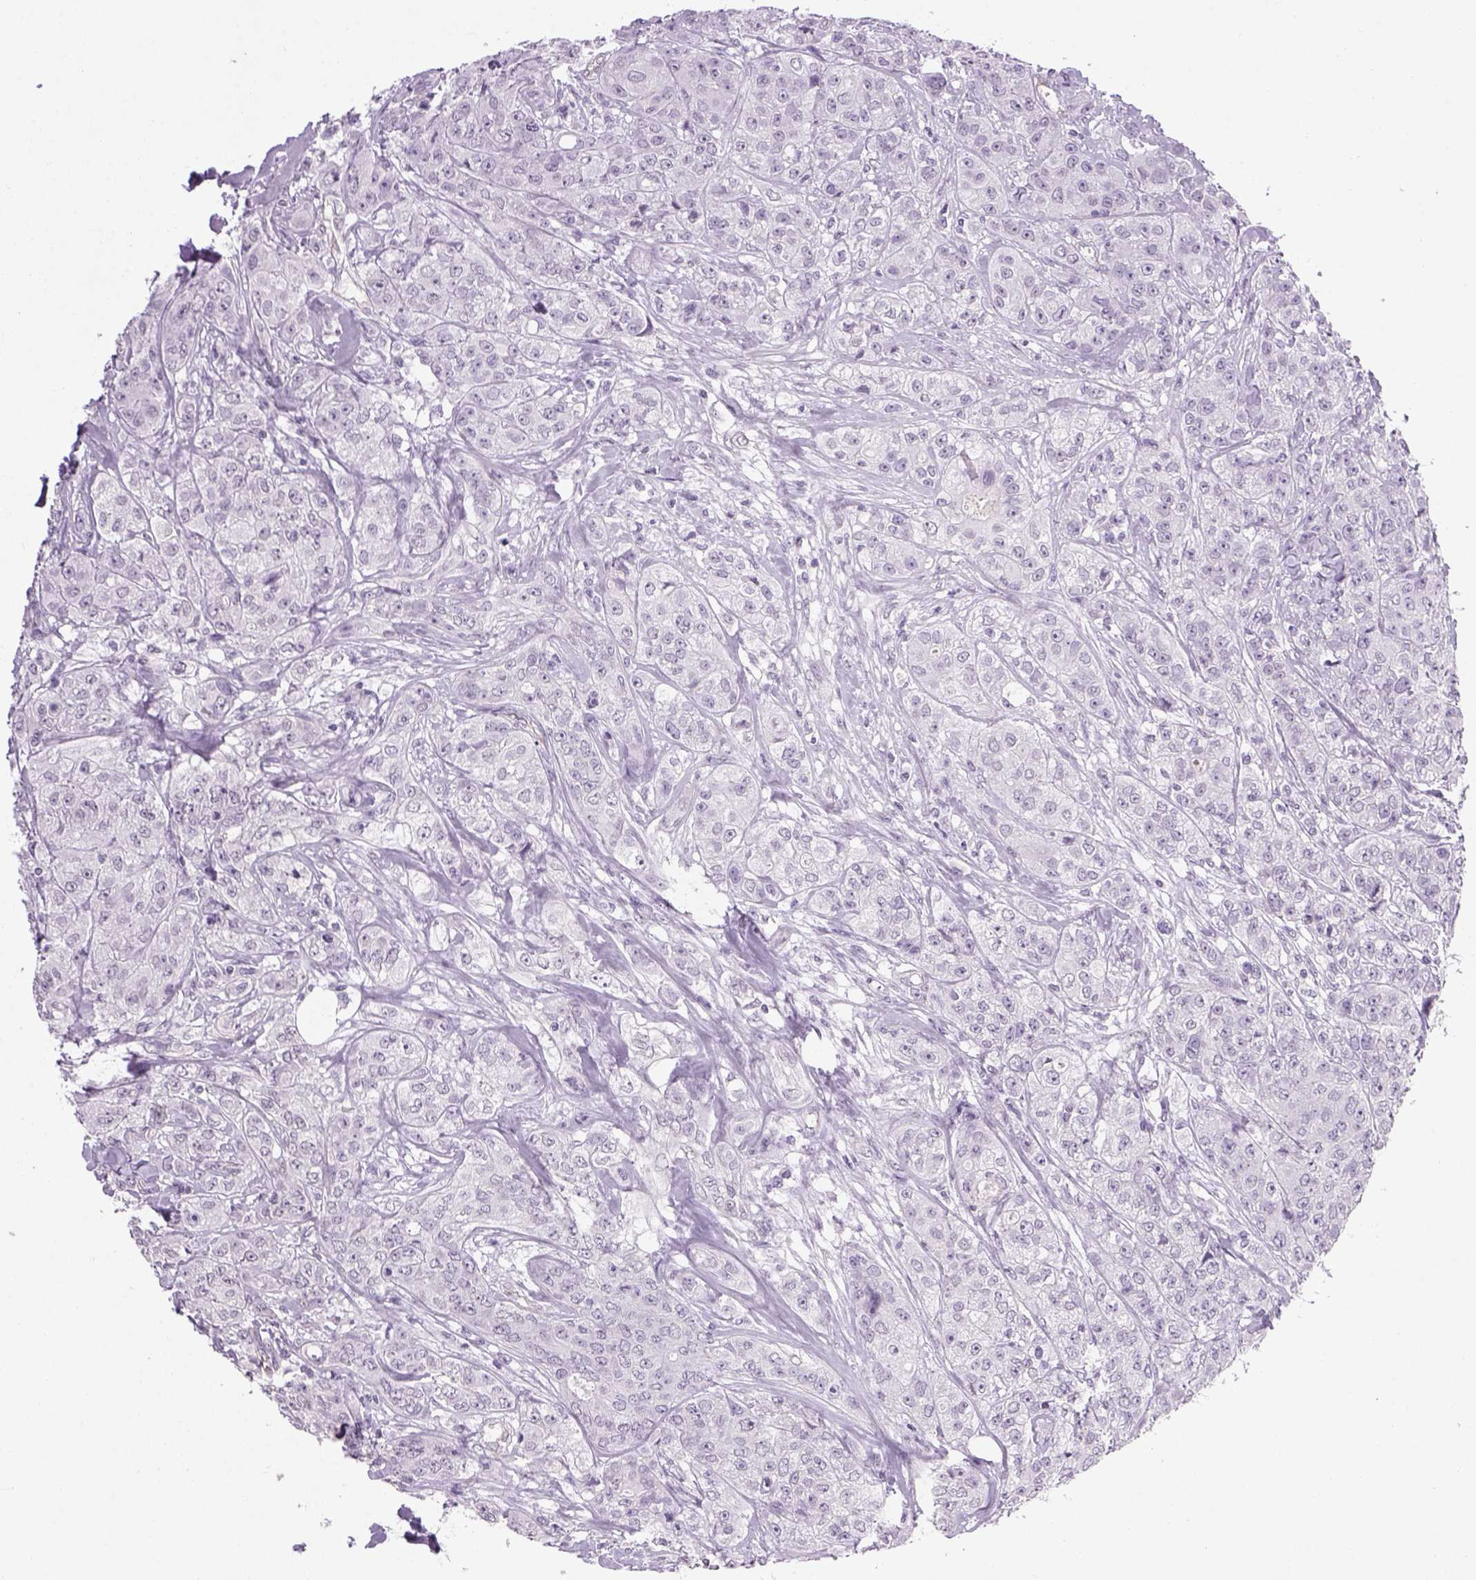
{"staining": {"intensity": "negative", "quantity": "none", "location": "none"}, "tissue": "breast cancer", "cell_type": "Tumor cells", "image_type": "cancer", "snomed": [{"axis": "morphology", "description": "Duct carcinoma"}, {"axis": "topography", "description": "Breast"}], "caption": "A high-resolution histopathology image shows IHC staining of breast cancer (infiltrating ductal carcinoma), which demonstrates no significant positivity in tumor cells.", "gene": "PRRT1", "patient": {"sex": "female", "age": 43}}